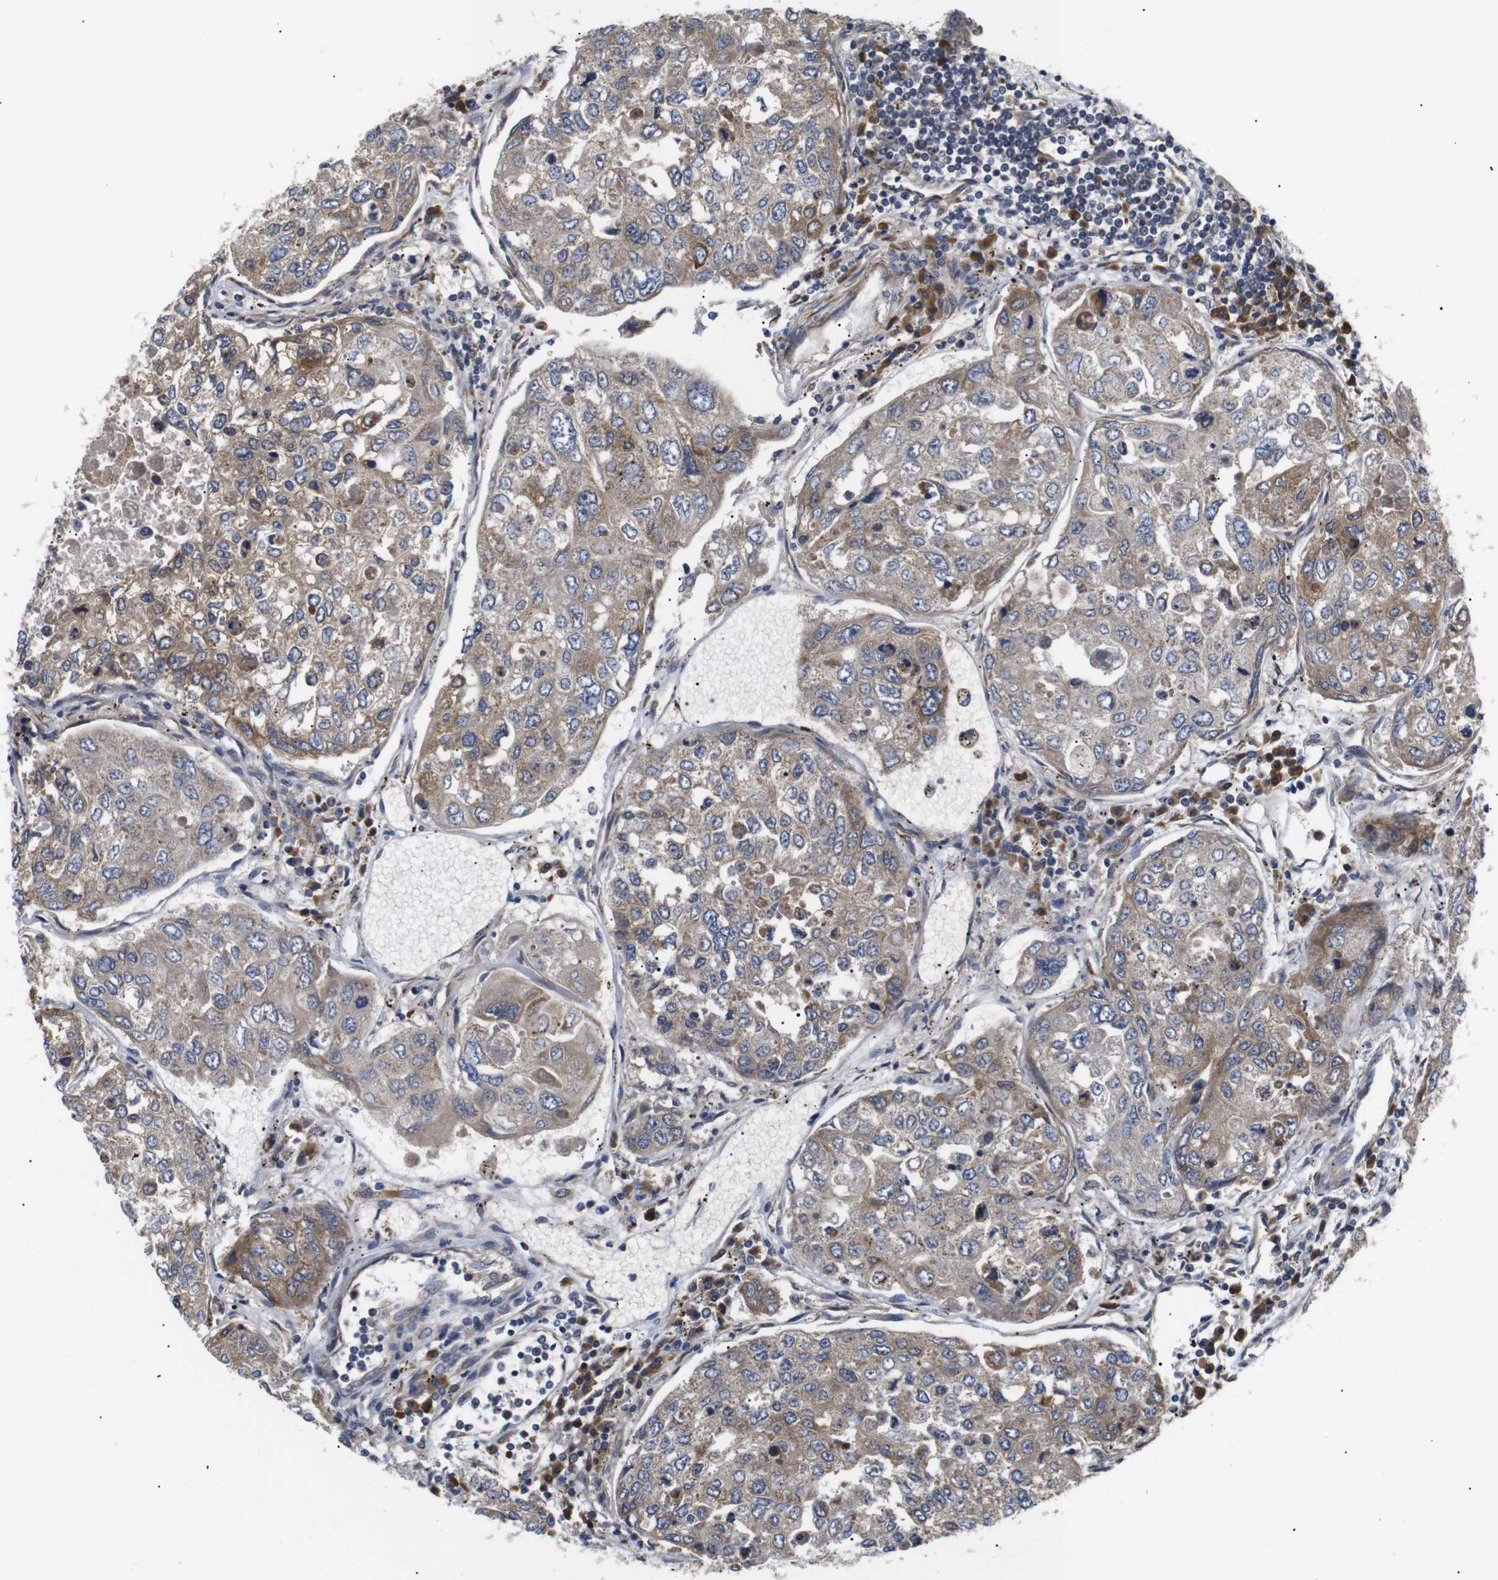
{"staining": {"intensity": "moderate", "quantity": ">75%", "location": "cytoplasmic/membranous"}, "tissue": "urothelial cancer", "cell_type": "Tumor cells", "image_type": "cancer", "snomed": [{"axis": "morphology", "description": "Urothelial carcinoma, High grade"}, {"axis": "topography", "description": "Lymph node"}, {"axis": "topography", "description": "Urinary bladder"}], "caption": "A photomicrograph showing moderate cytoplasmic/membranous staining in about >75% of tumor cells in urothelial cancer, as visualized by brown immunohistochemical staining.", "gene": "KANK4", "patient": {"sex": "male", "age": 51}}